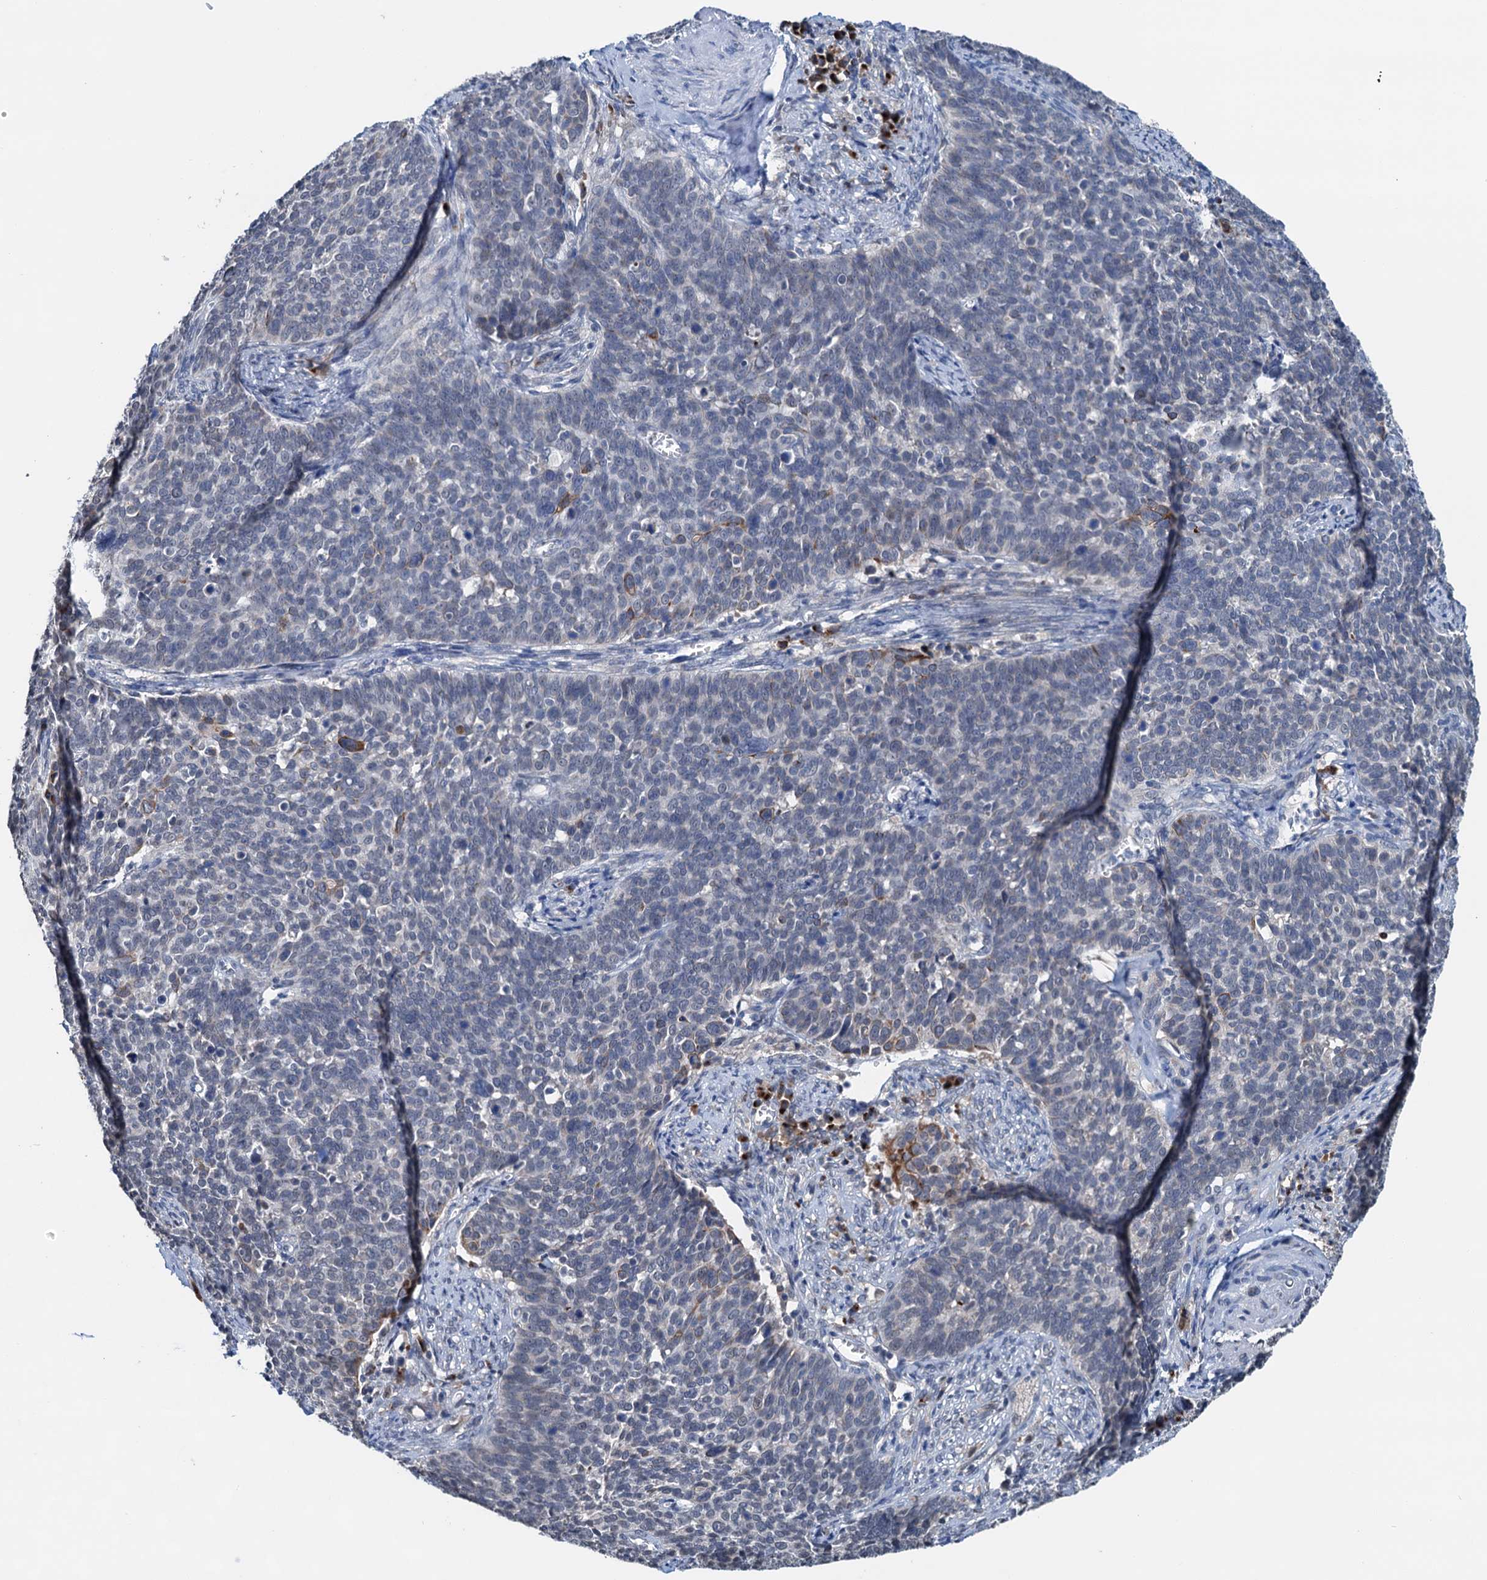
{"staining": {"intensity": "negative", "quantity": "none", "location": "none"}, "tissue": "cervical cancer", "cell_type": "Tumor cells", "image_type": "cancer", "snomed": [{"axis": "morphology", "description": "Squamous cell carcinoma, NOS"}, {"axis": "topography", "description": "Cervix"}], "caption": "Immunohistochemistry micrograph of human squamous cell carcinoma (cervical) stained for a protein (brown), which reveals no staining in tumor cells.", "gene": "SHLD1", "patient": {"sex": "female", "age": 39}}